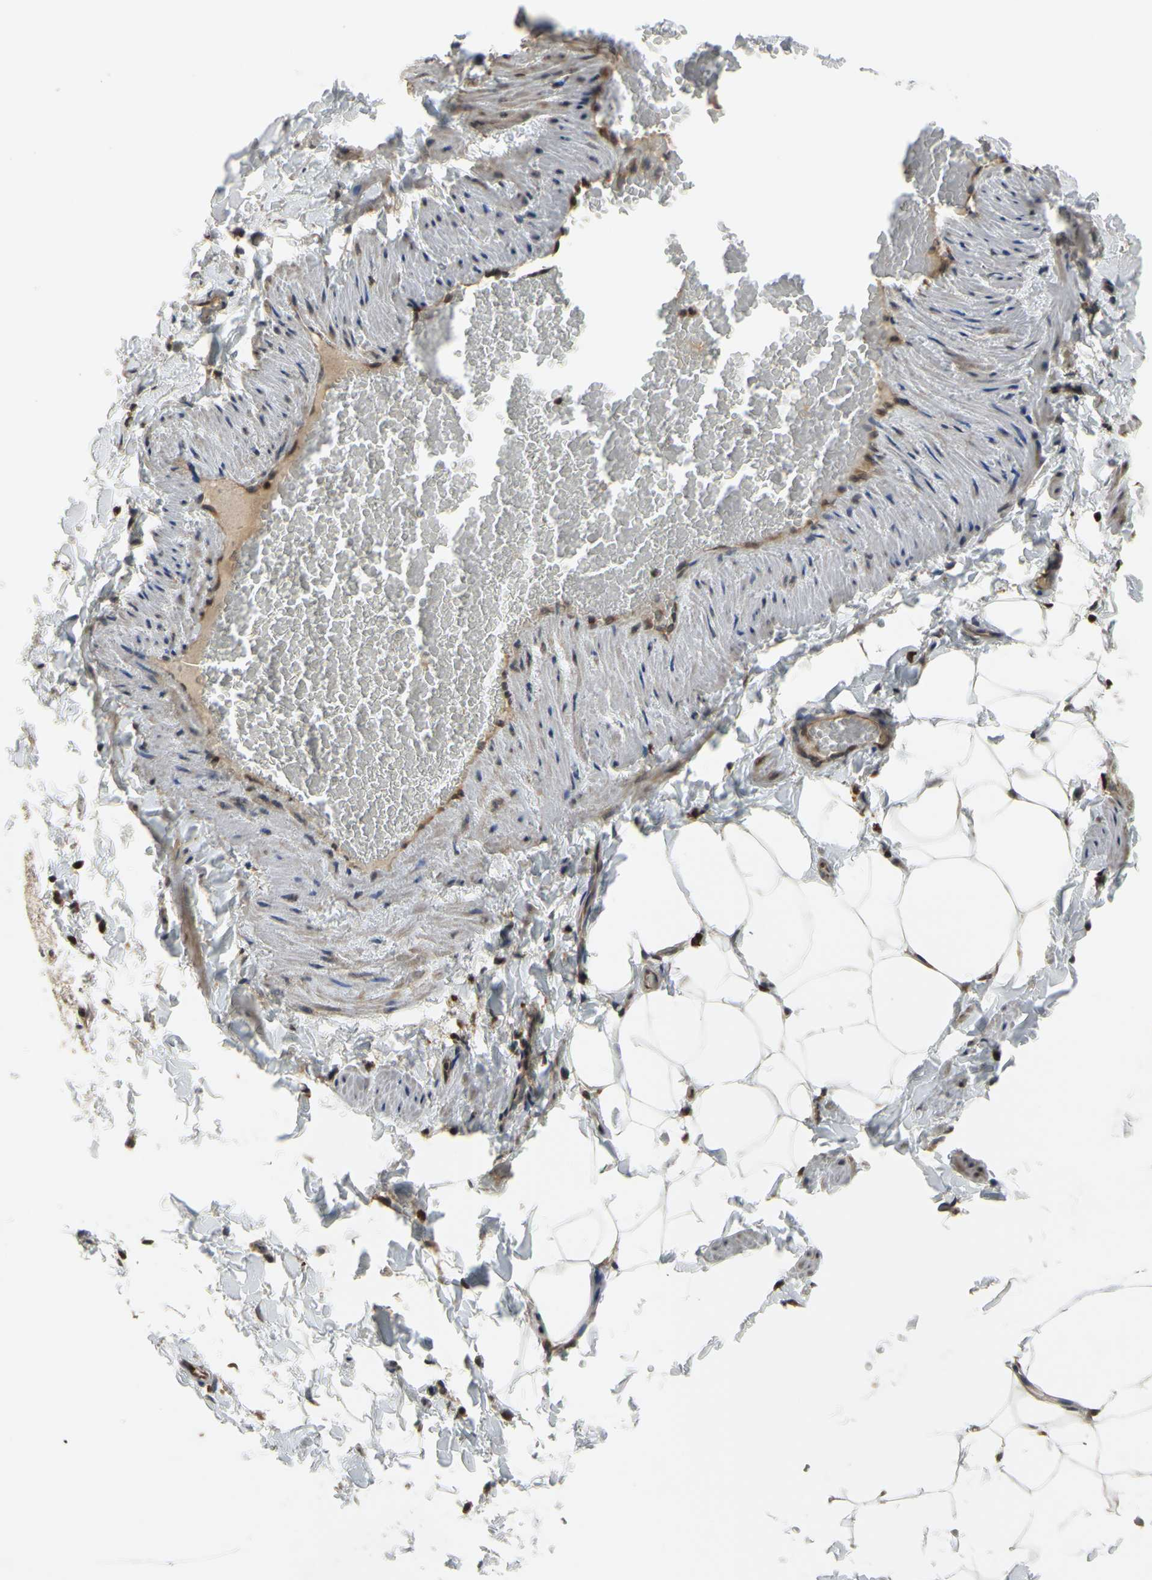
{"staining": {"intensity": "moderate", "quantity": "25%-75%", "location": "cytoplasmic/membranous"}, "tissue": "adipose tissue", "cell_type": "Adipocytes", "image_type": "normal", "snomed": [{"axis": "morphology", "description": "Normal tissue, NOS"}, {"axis": "topography", "description": "Vascular tissue"}], "caption": "The histopathology image demonstrates staining of benign adipose tissue, revealing moderate cytoplasmic/membranous protein expression (brown color) within adipocytes.", "gene": "PLXNA2", "patient": {"sex": "male", "age": 41}}